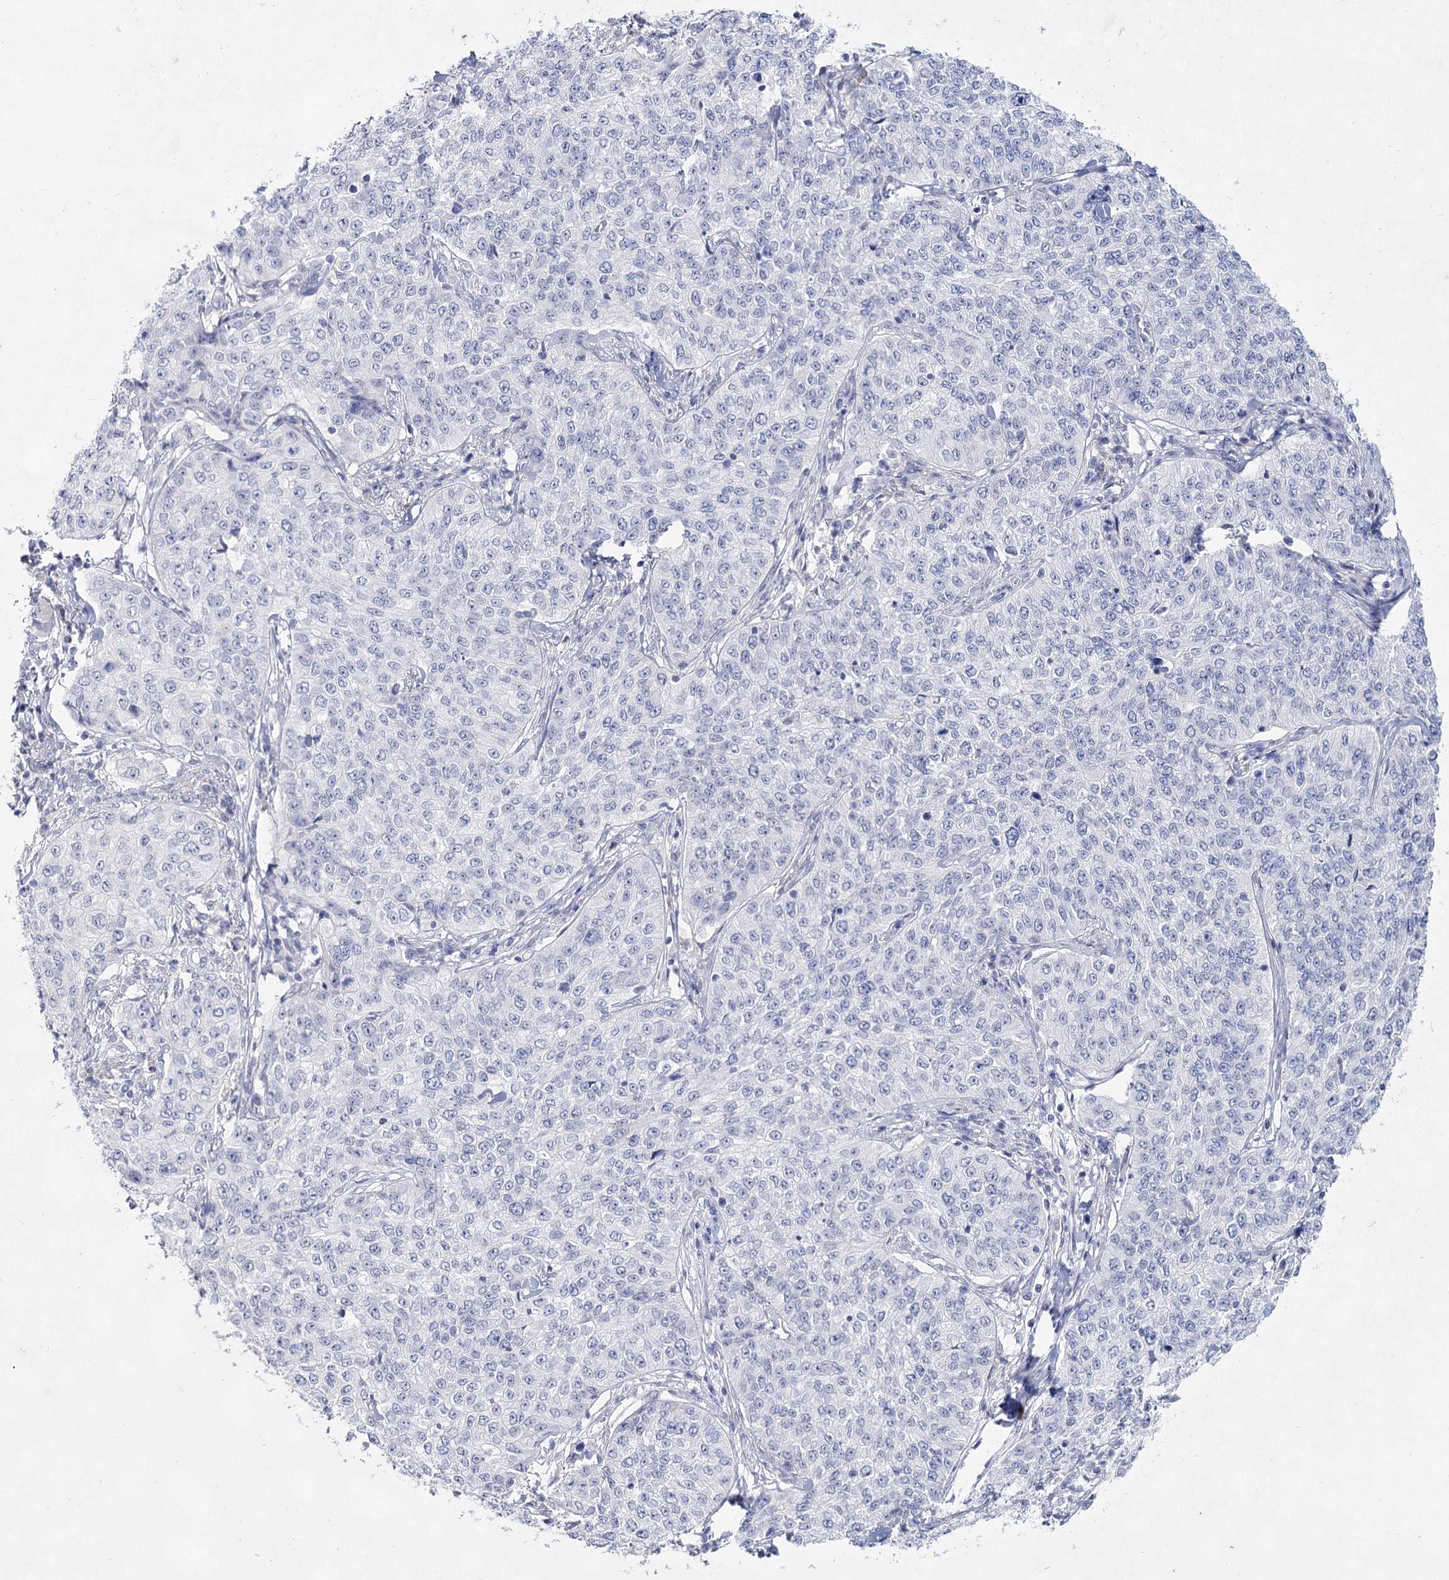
{"staining": {"intensity": "negative", "quantity": "none", "location": "none"}, "tissue": "cervical cancer", "cell_type": "Tumor cells", "image_type": "cancer", "snomed": [{"axis": "morphology", "description": "Squamous cell carcinoma, NOS"}, {"axis": "topography", "description": "Cervix"}], "caption": "Histopathology image shows no protein expression in tumor cells of cervical squamous cell carcinoma tissue.", "gene": "CCDC73", "patient": {"sex": "female", "age": 35}}